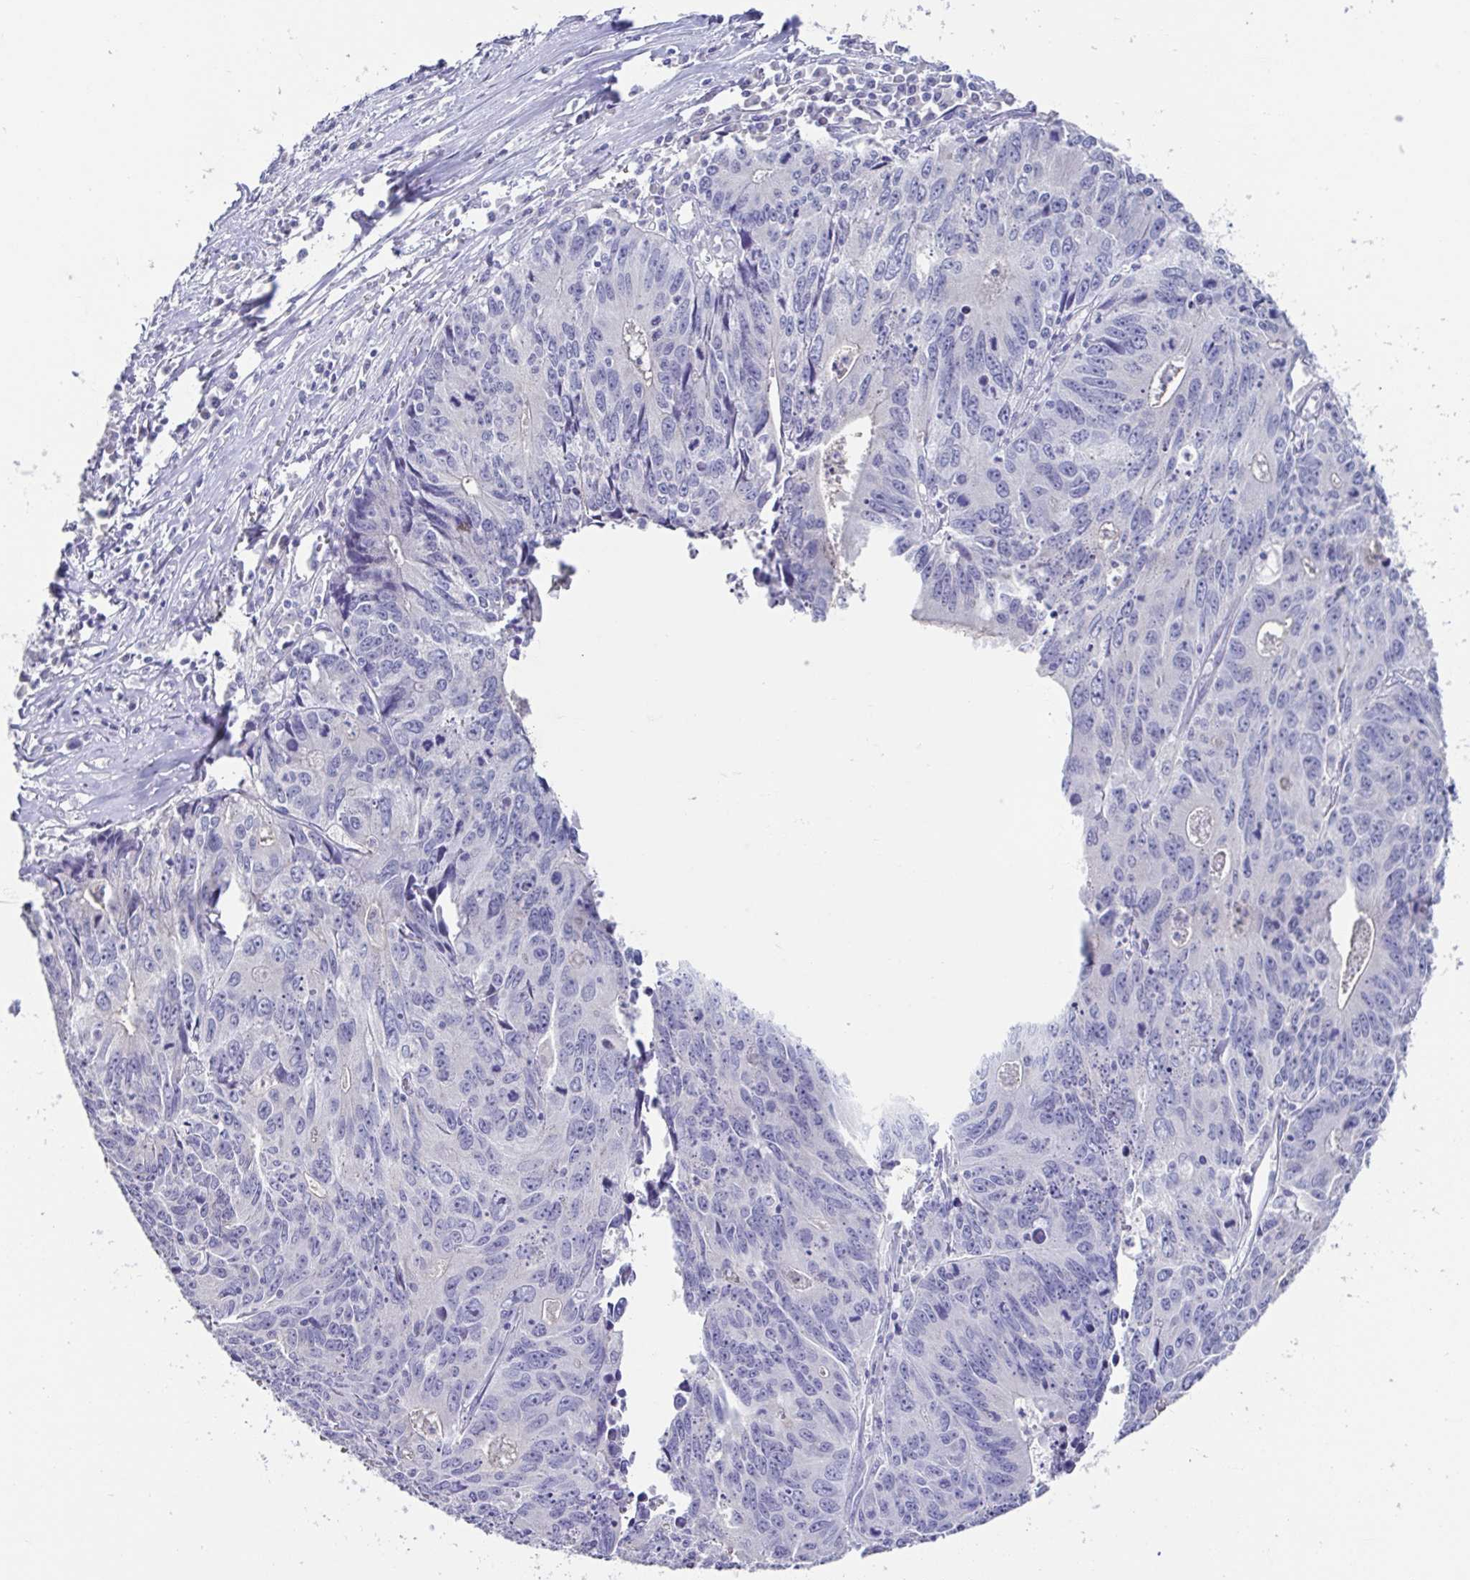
{"staining": {"intensity": "negative", "quantity": "none", "location": "none"}, "tissue": "liver cancer", "cell_type": "Tumor cells", "image_type": "cancer", "snomed": [{"axis": "morphology", "description": "Cholangiocarcinoma"}, {"axis": "topography", "description": "Liver"}], "caption": "Liver cholangiocarcinoma was stained to show a protein in brown. There is no significant positivity in tumor cells.", "gene": "RDH11", "patient": {"sex": "male", "age": 65}}